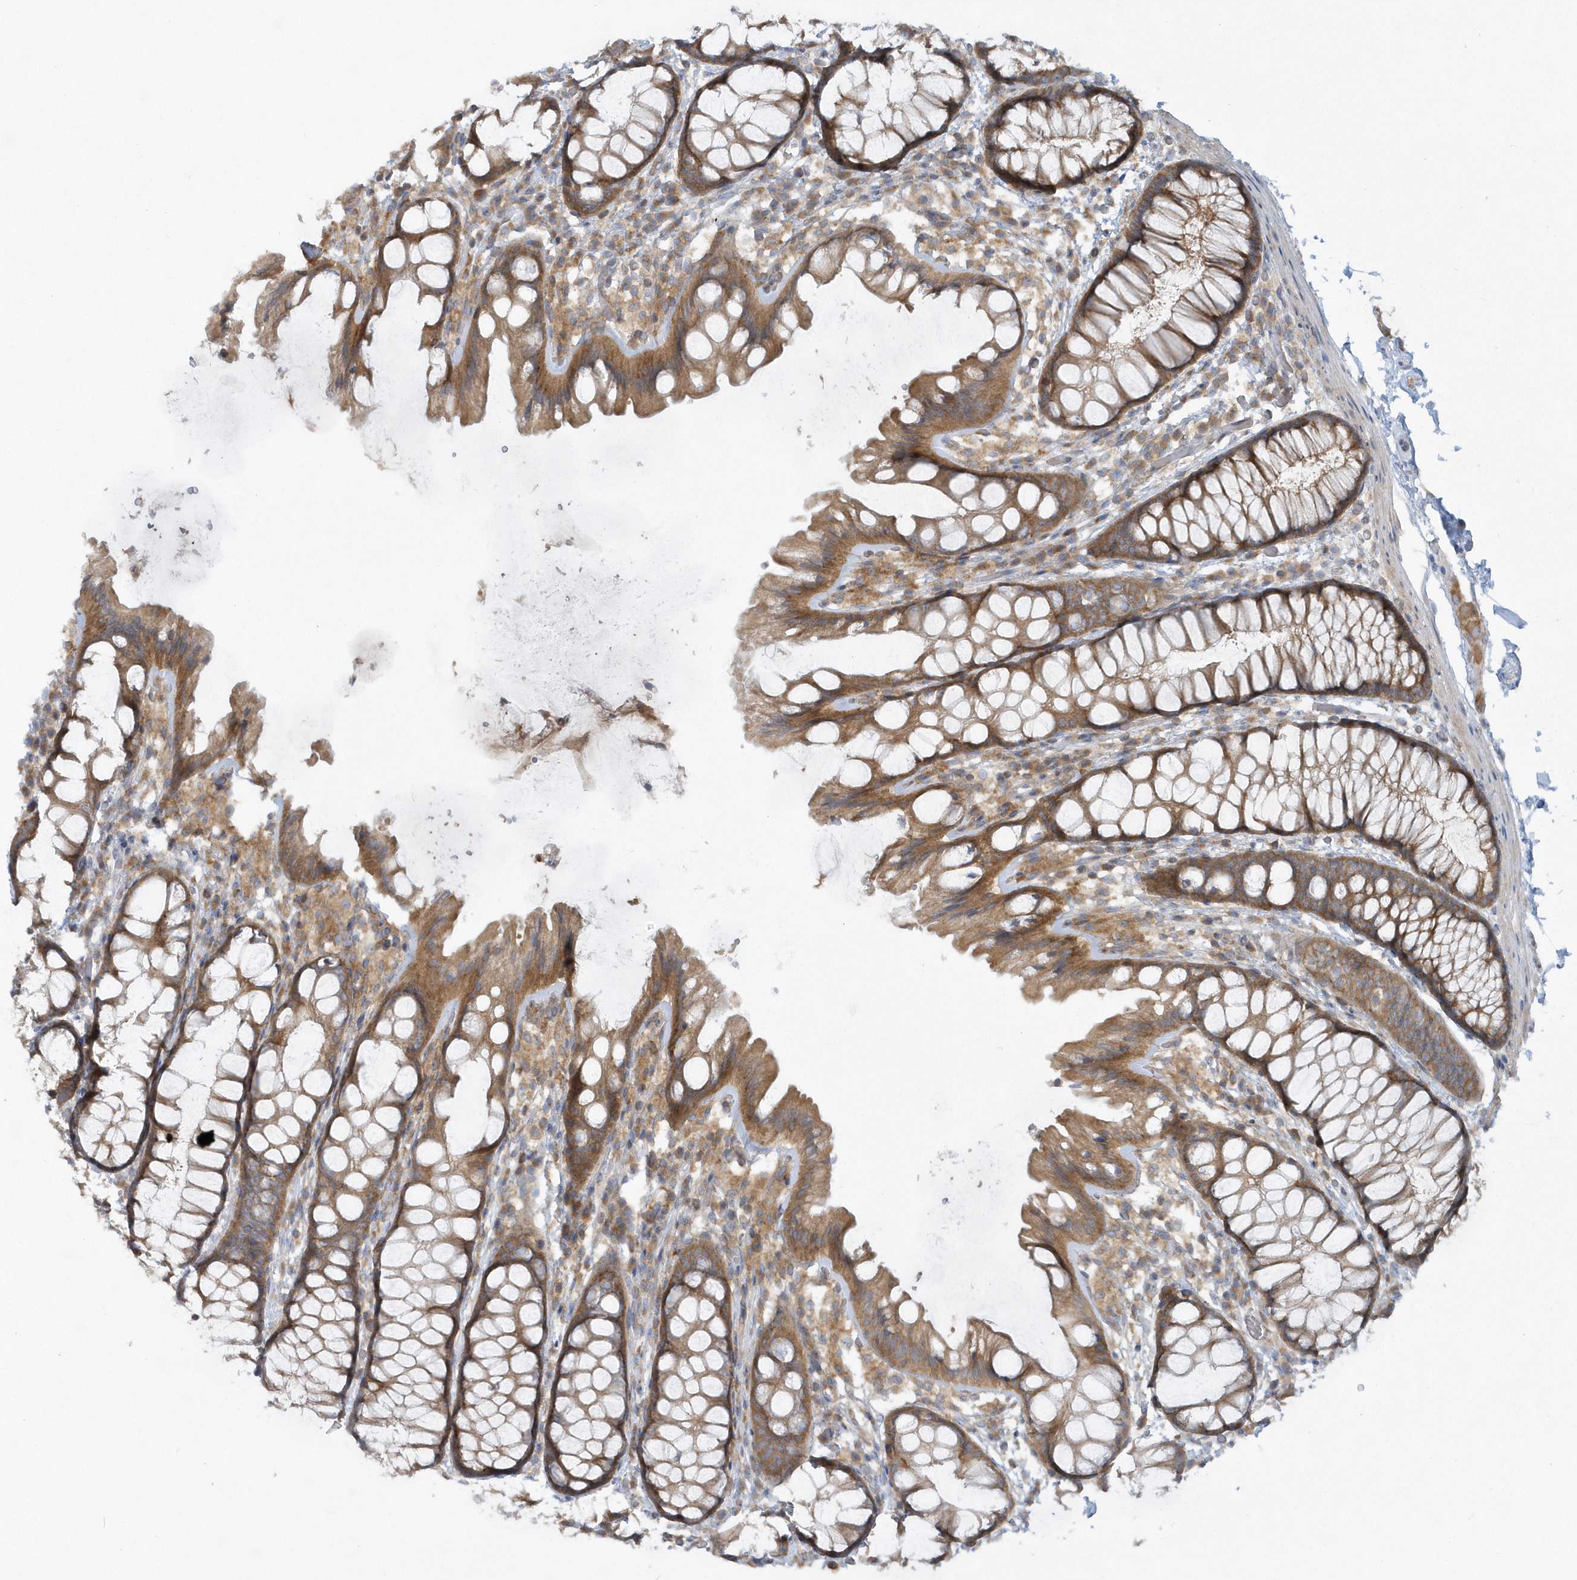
{"staining": {"intensity": "moderate", "quantity": "25%-75%", "location": "cytoplasmic/membranous"}, "tissue": "colon", "cell_type": "Endothelial cells", "image_type": "normal", "snomed": [{"axis": "morphology", "description": "Normal tissue, NOS"}, {"axis": "topography", "description": "Colon"}], "caption": "Approximately 25%-75% of endothelial cells in normal colon demonstrate moderate cytoplasmic/membranous protein expression as visualized by brown immunohistochemical staining.", "gene": "CNOT10", "patient": {"sex": "male", "age": 47}}